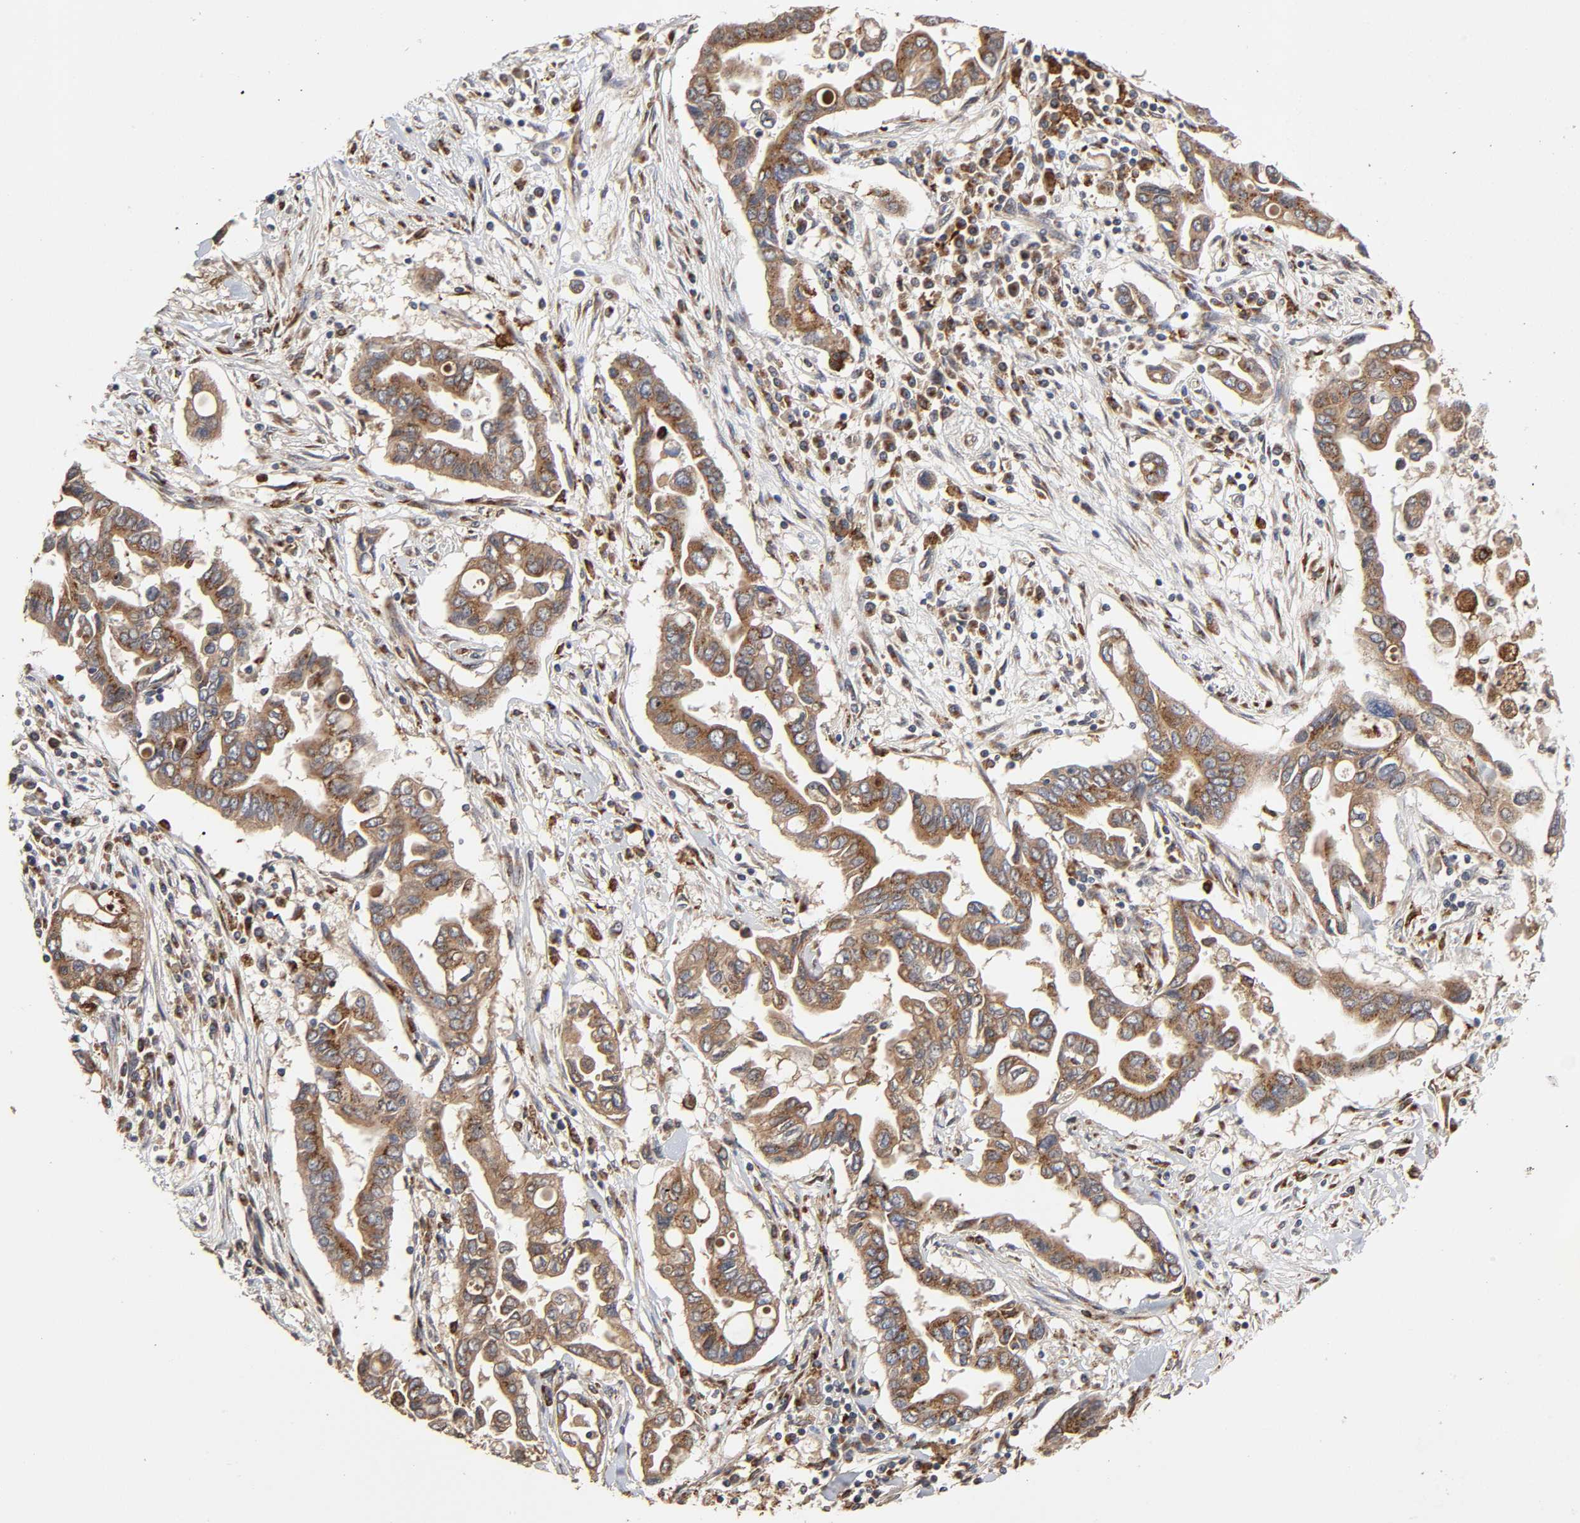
{"staining": {"intensity": "moderate", "quantity": ">75%", "location": "cytoplasmic/membranous"}, "tissue": "pancreatic cancer", "cell_type": "Tumor cells", "image_type": "cancer", "snomed": [{"axis": "morphology", "description": "Adenocarcinoma, NOS"}, {"axis": "topography", "description": "Pancreas"}], "caption": "There is medium levels of moderate cytoplasmic/membranous positivity in tumor cells of pancreatic cancer (adenocarcinoma), as demonstrated by immunohistochemical staining (brown color).", "gene": "GNPTG", "patient": {"sex": "female", "age": 57}}